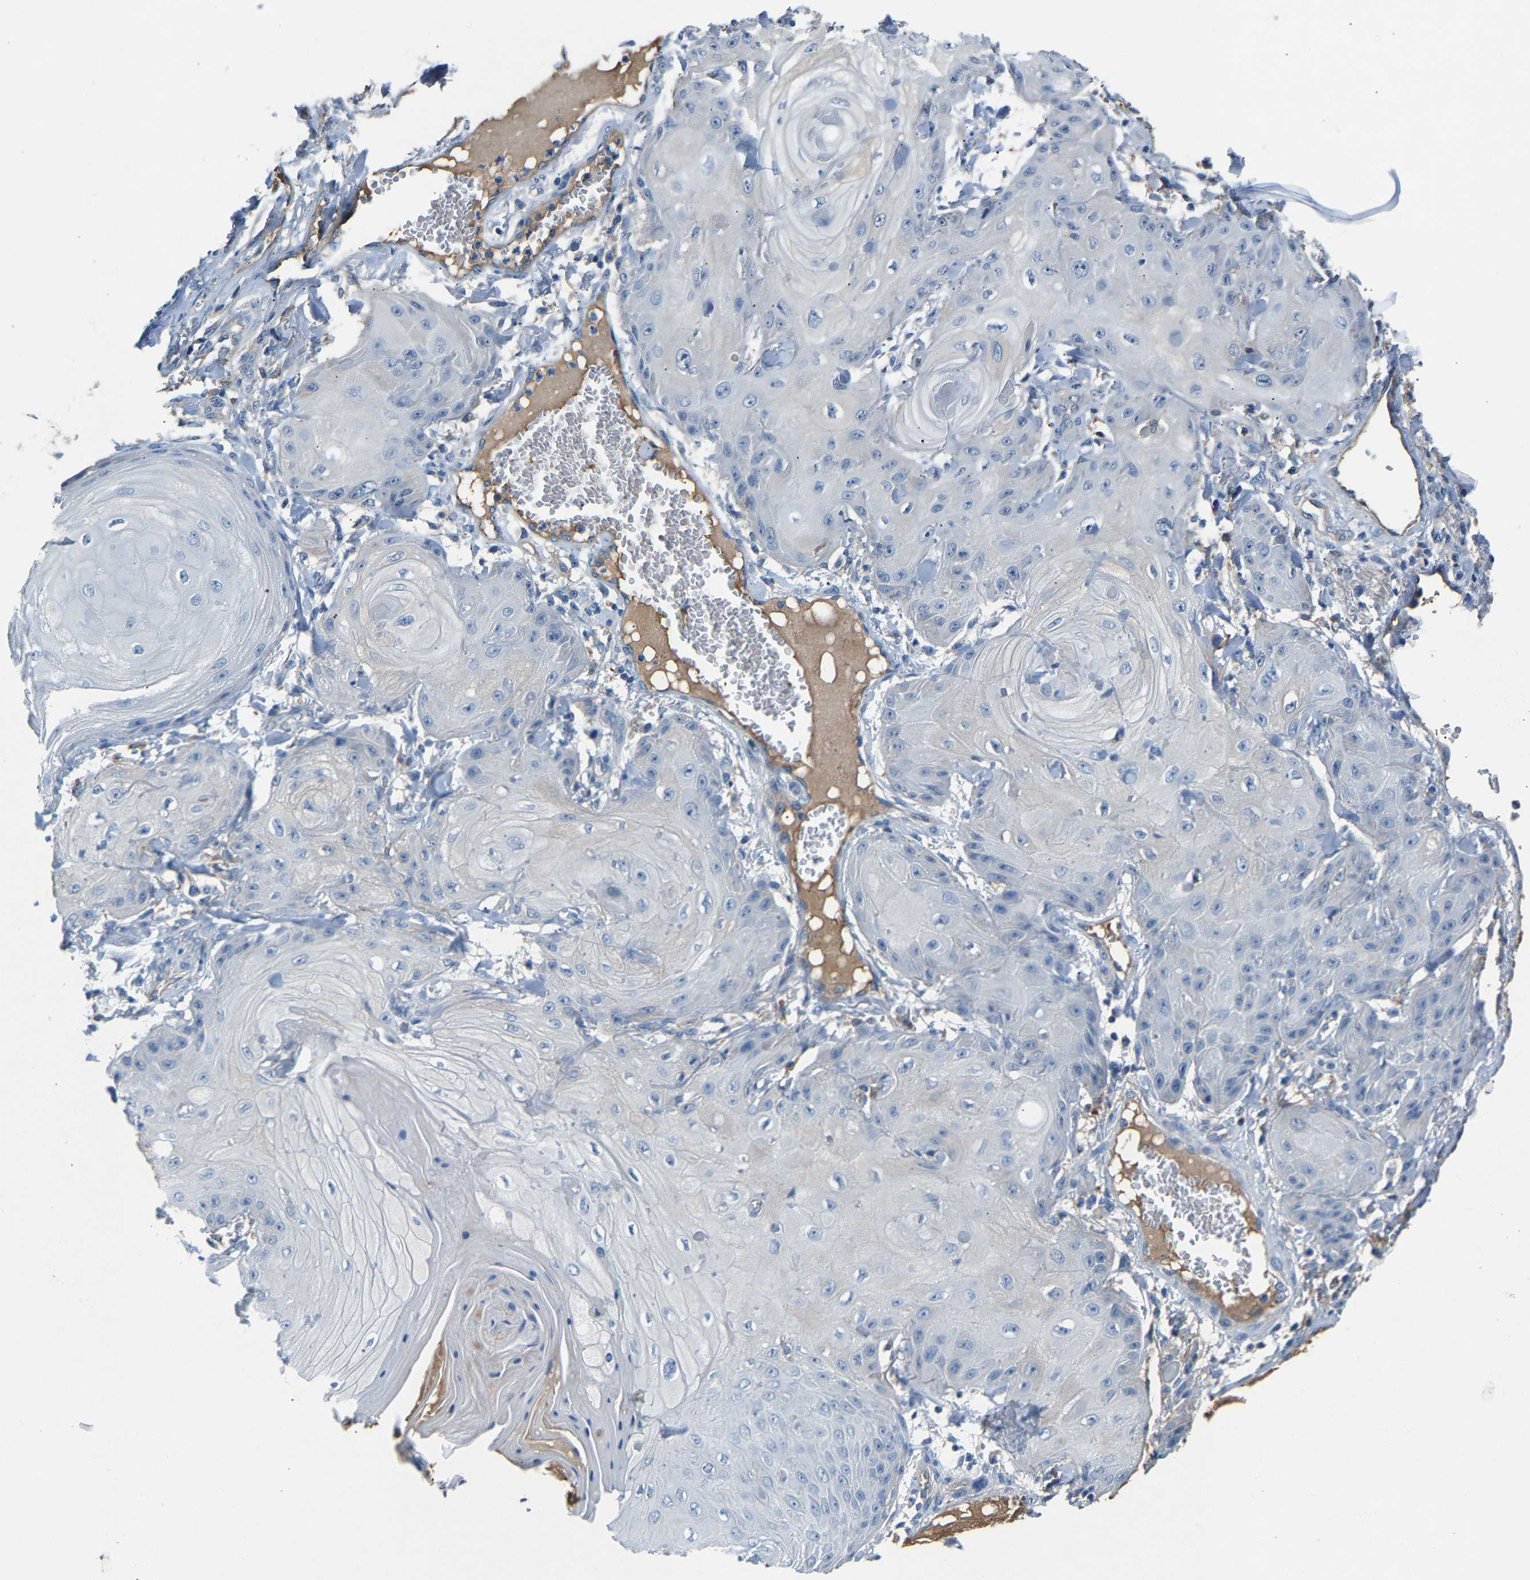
{"staining": {"intensity": "negative", "quantity": "none", "location": "none"}, "tissue": "skin cancer", "cell_type": "Tumor cells", "image_type": "cancer", "snomed": [{"axis": "morphology", "description": "Squamous cell carcinoma, NOS"}, {"axis": "topography", "description": "Skin"}], "caption": "Protein analysis of squamous cell carcinoma (skin) exhibits no significant staining in tumor cells.", "gene": "DNAAF5", "patient": {"sex": "male", "age": 74}}